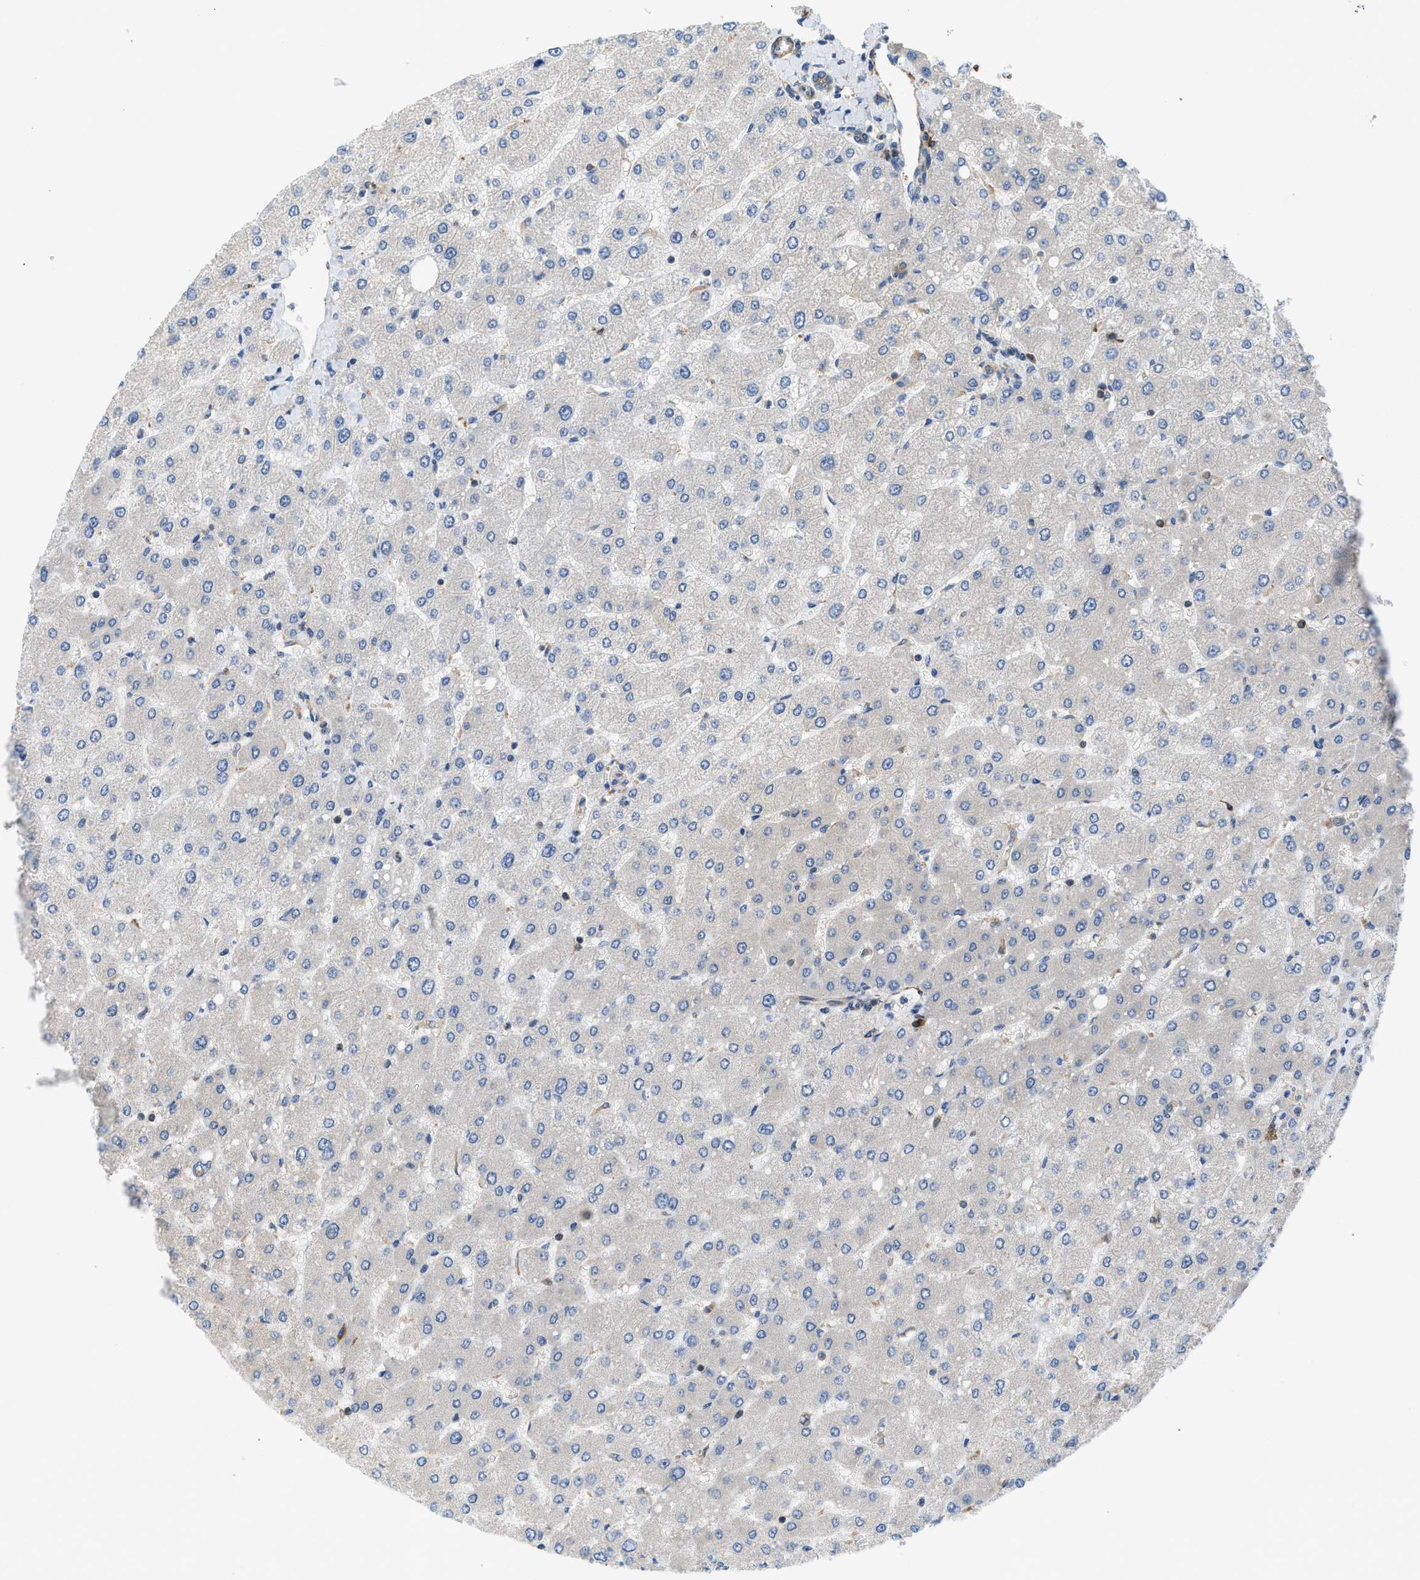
{"staining": {"intensity": "moderate", "quantity": ">75%", "location": "cytoplasmic/membranous"}, "tissue": "liver", "cell_type": "Cholangiocytes", "image_type": "normal", "snomed": [{"axis": "morphology", "description": "Normal tissue, NOS"}, {"axis": "topography", "description": "Liver"}], "caption": "Immunohistochemical staining of benign human liver displays medium levels of moderate cytoplasmic/membranous expression in approximately >75% of cholangiocytes. The staining is performed using DAB brown chromogen to label protein expression. The nuclei are counter-stained blue using hematoxylin.", "gene": "CHKB", "patient": {"sex": "male", "age": 55}}